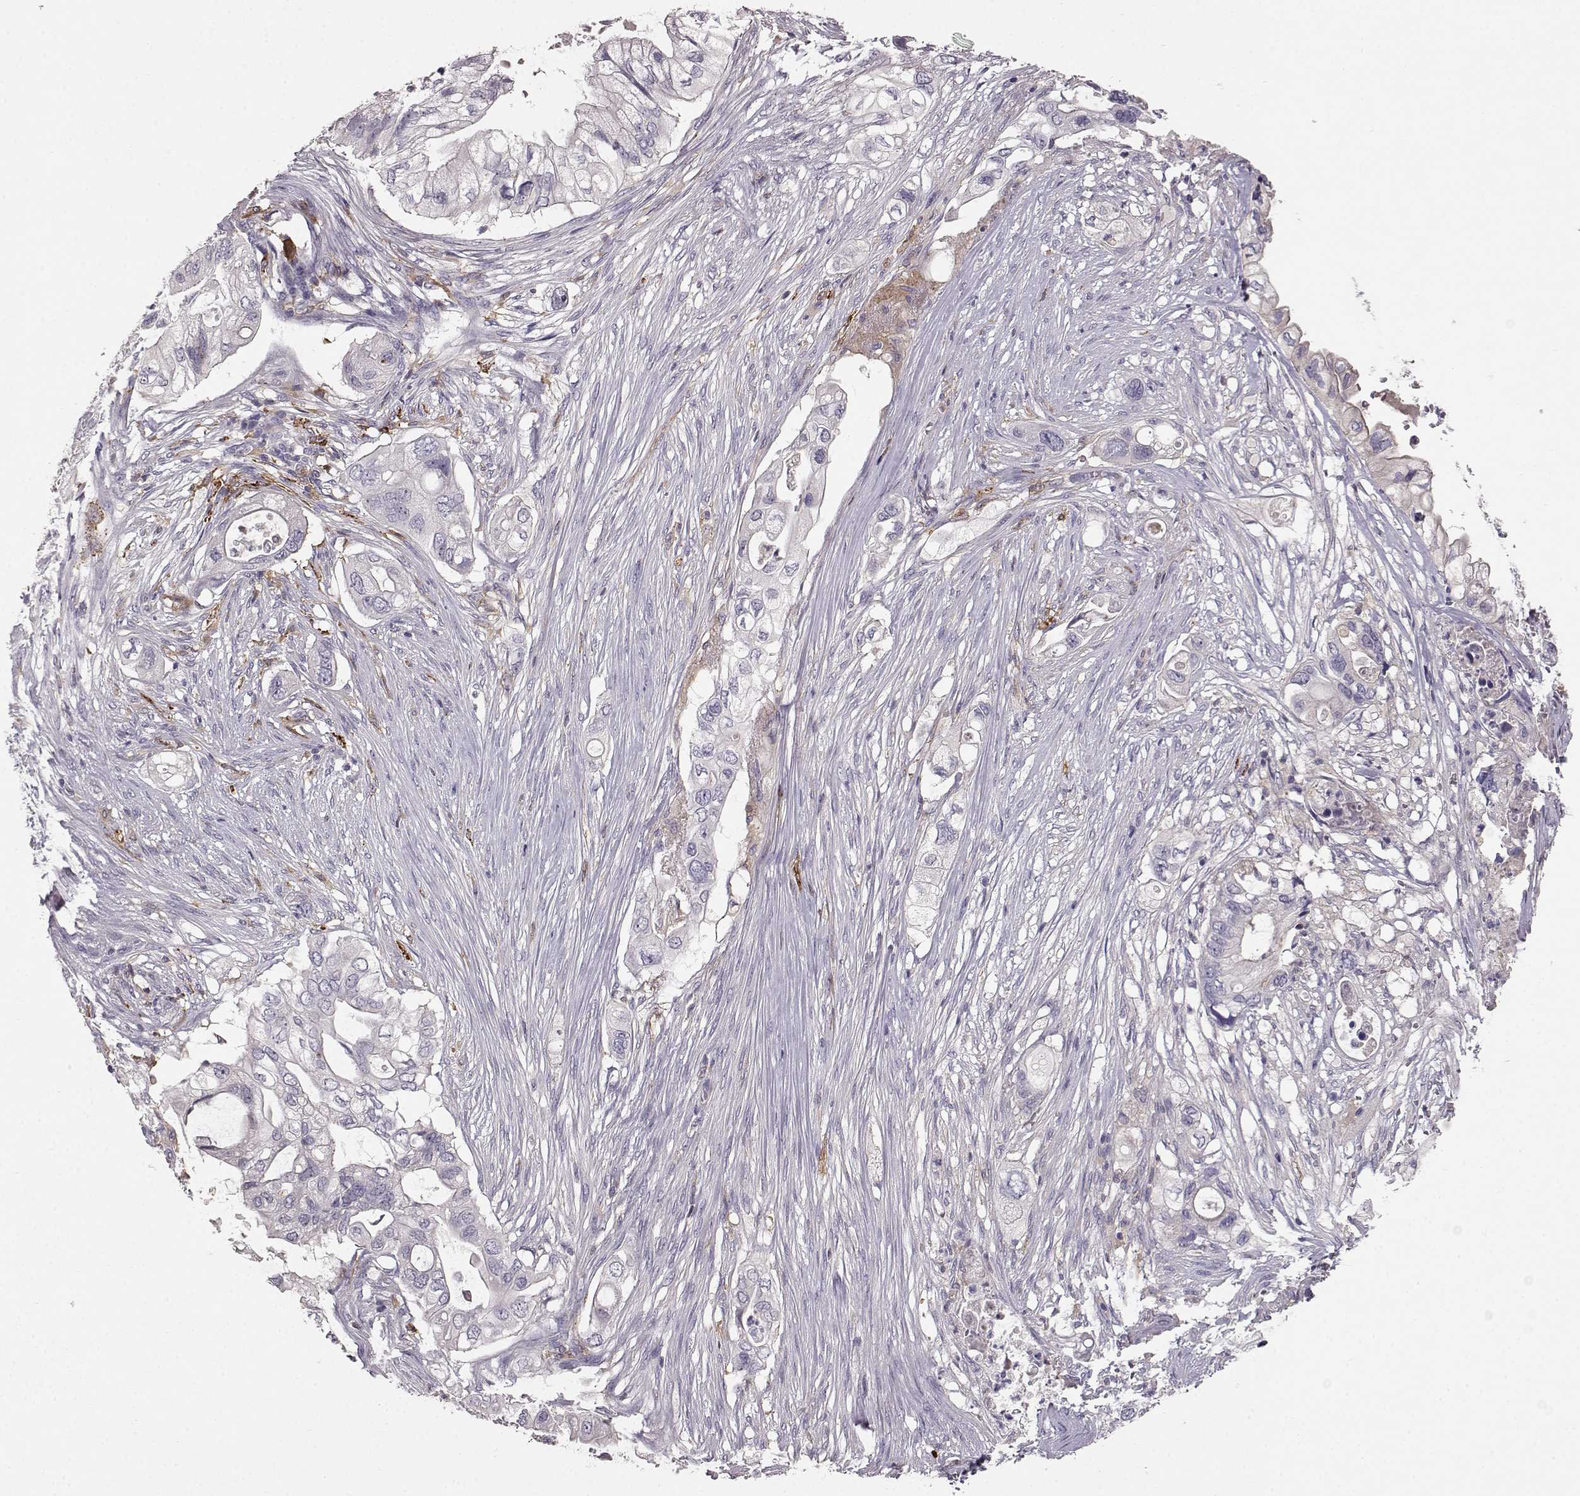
{"staining": {"intensity": "negative", "quantity": "none", "location": "none"}, "tissue": "pancreatic cancer", "cell_type": "Tumor cells", "image_type": "cancer", "snomed": [{"axis": "morphology", "description": "Adenocarcinoma, NOS"}, {"axis": "topography", "description": "Pancreas"}], "caption": "Immunohistochemical staining of adenocarcinoma (pancreatic) demonstrates no significant expression in tumor cells.", "gene": "CCNF", "patient": {"sex": "female", "age": 72}}